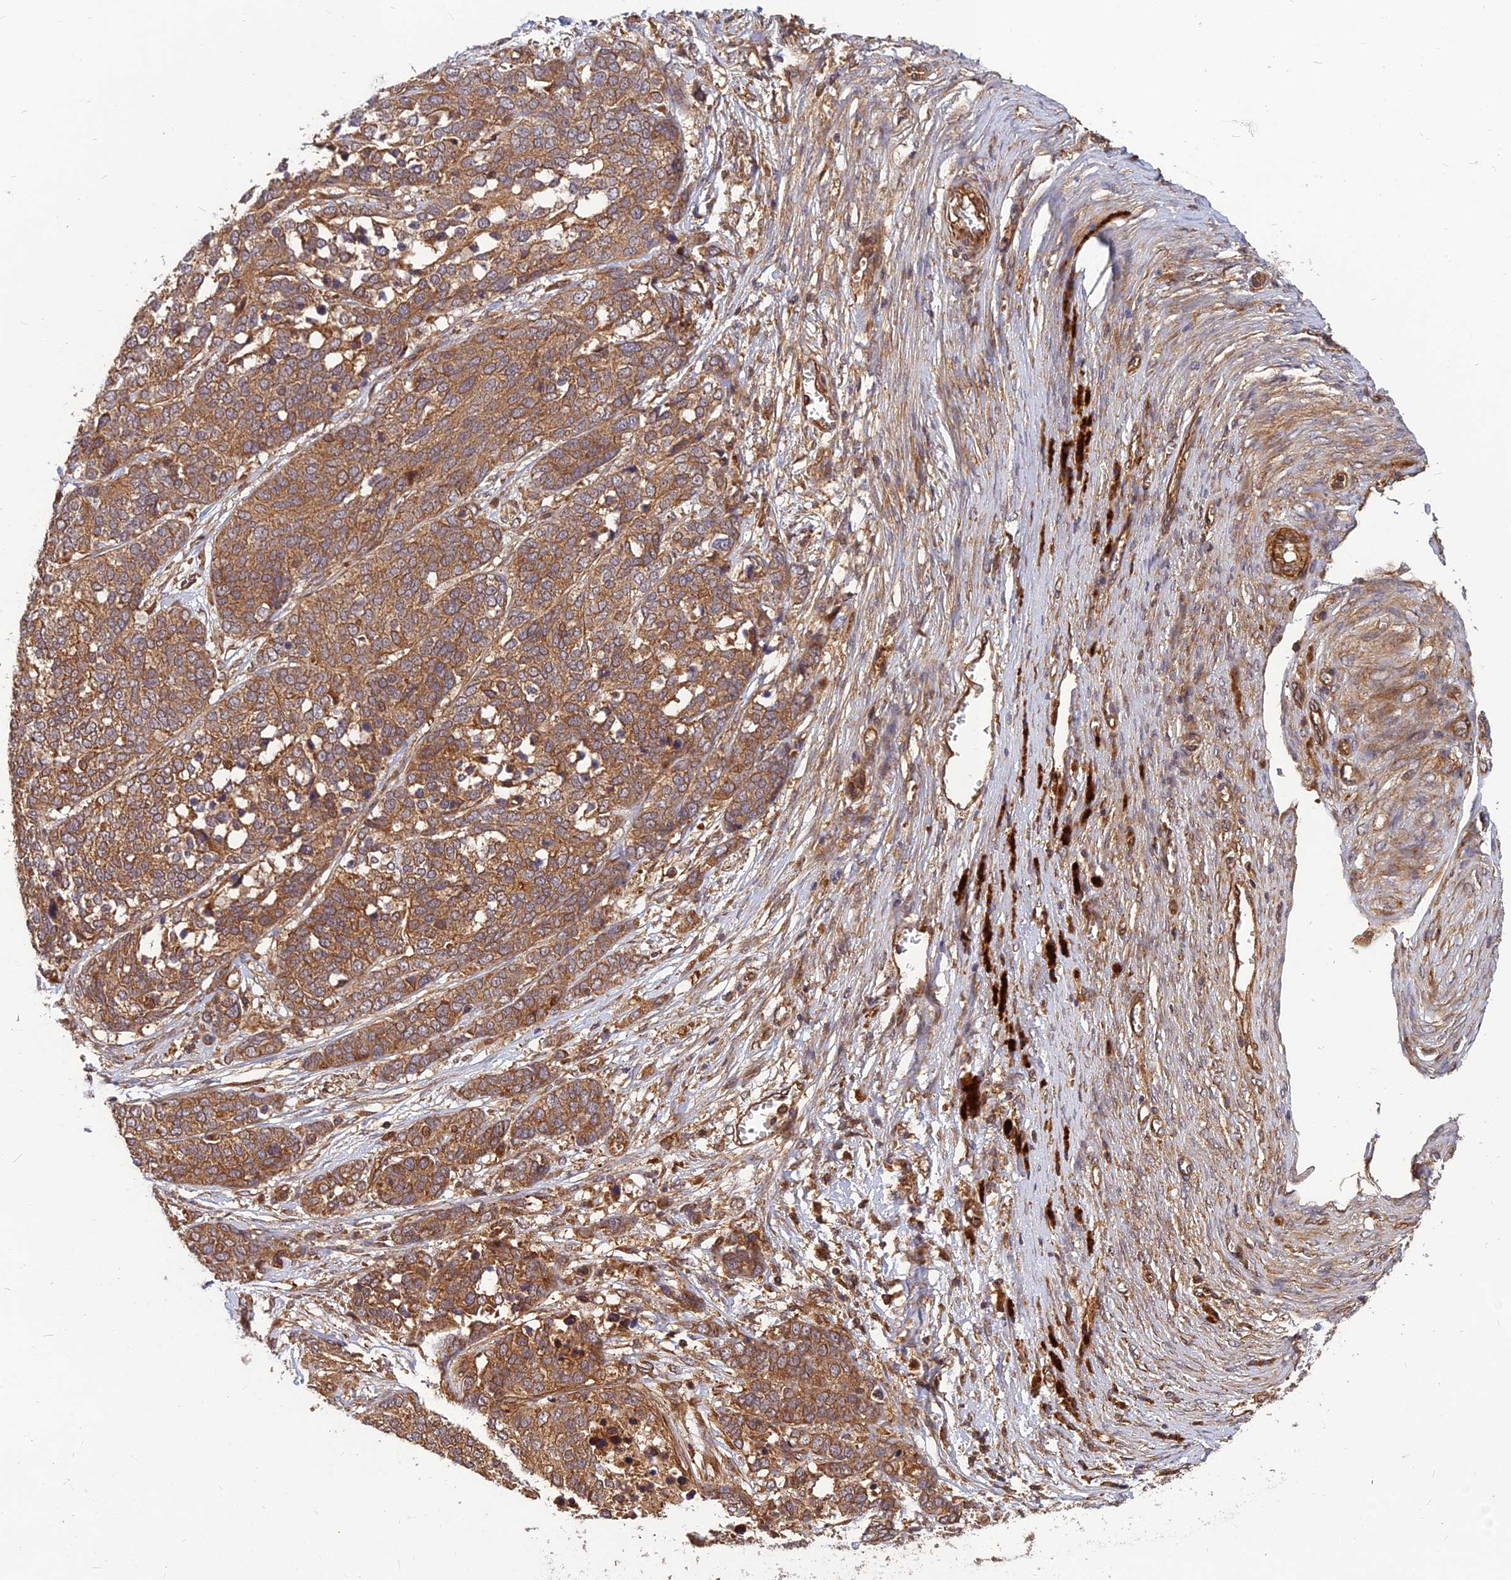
{"staining": {"intensity": "moderate", "quantity": ">75%", "location": "cytoplasmic/membranous"}, "tissue": "ovarian cancer", "cell_type": "Tumor cells", "image_type": "cancer", "snomed": [{"axis": "morphology", "description": "Cystadenocarcinoma, serous, NOS"}, {"axis": "topography", "description": "Ovary"}], "caption": "Protein expression analysis of human ovarian serous cystadenocarcinoma reveals moderate cytoplasmic/membranous staining in about >75% of tumor cells.", "gene": "RELCH", "patient": {"sex": "female", "age": 44}}